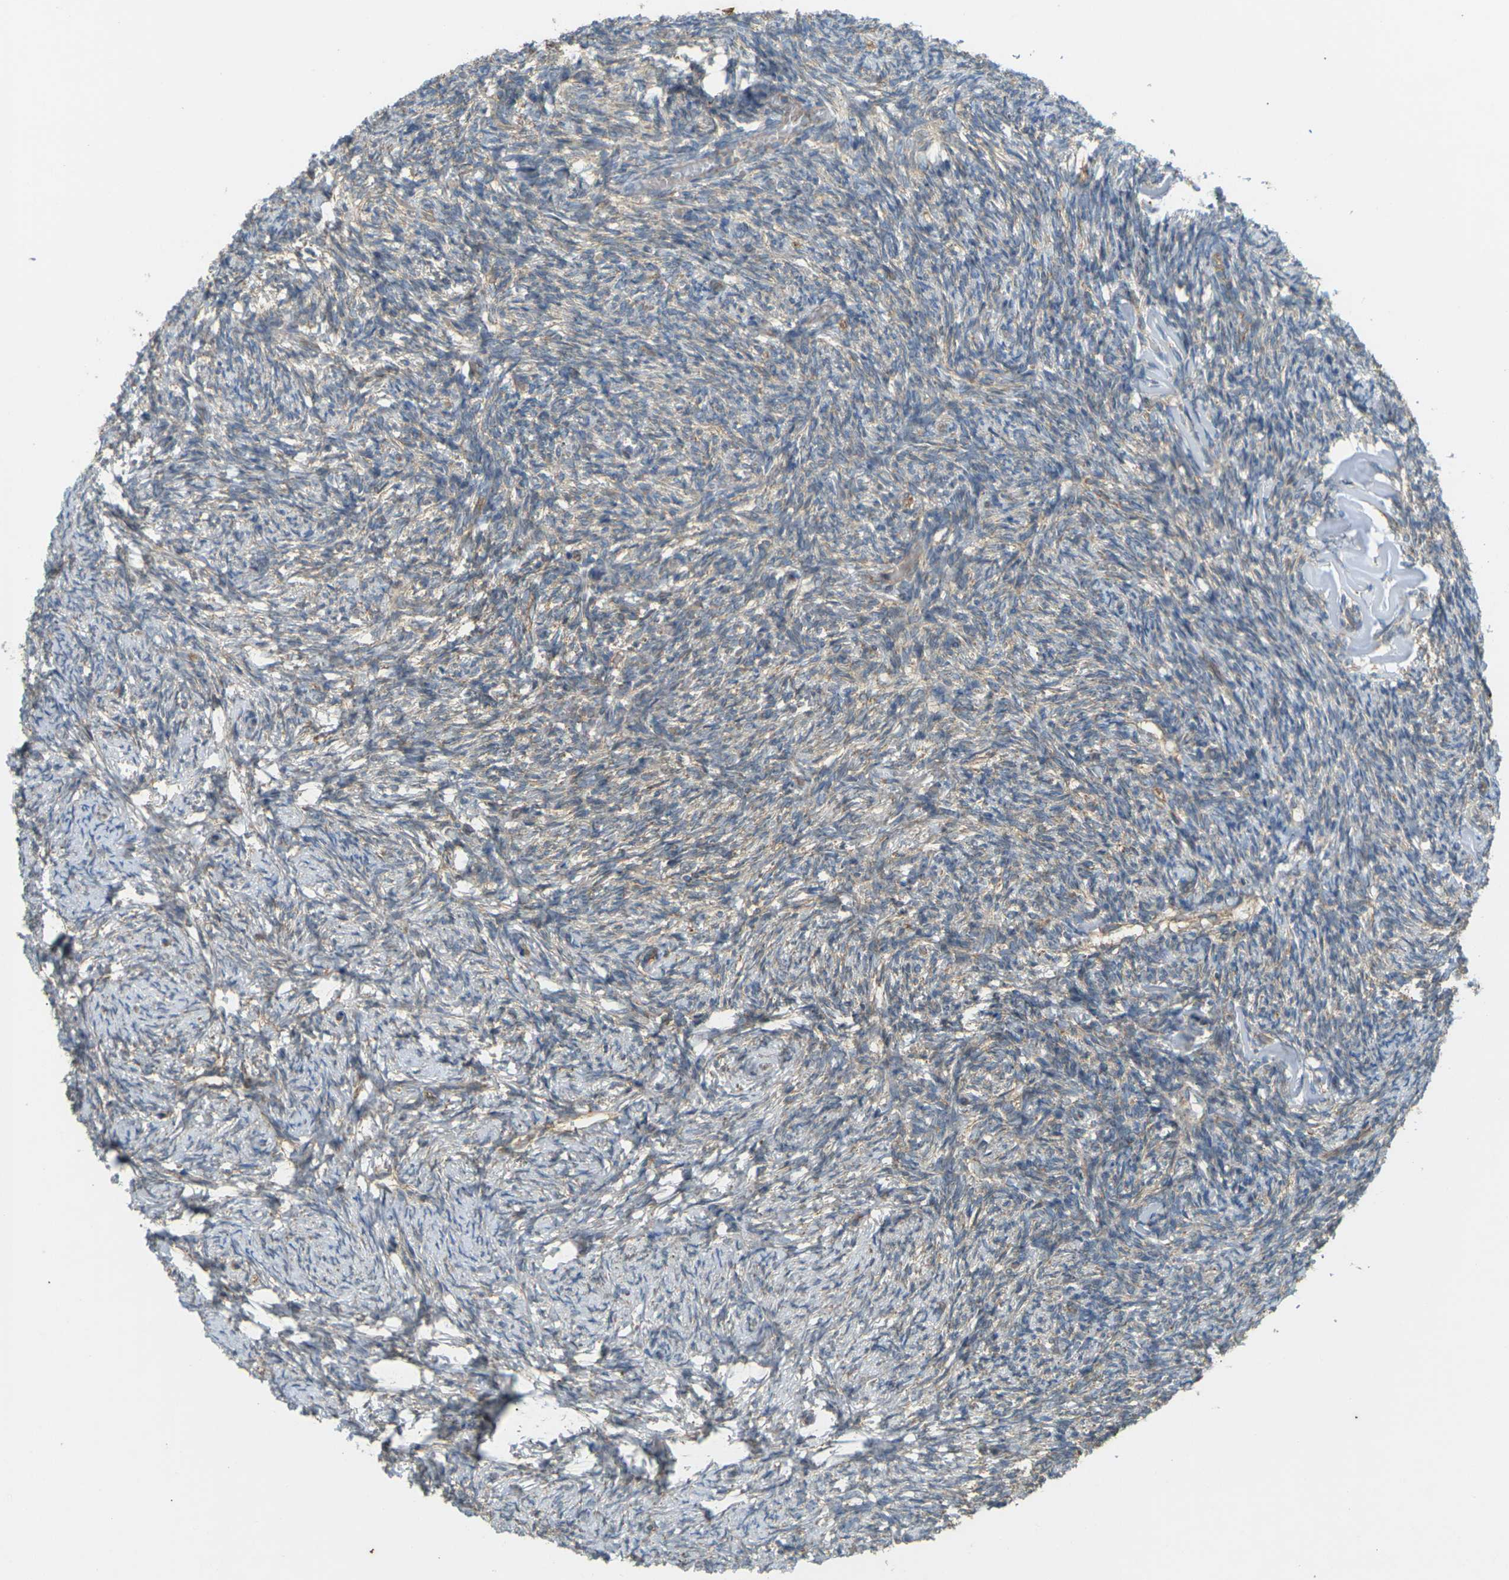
{"staining": {"intensity": "weak", "quantity": "25%-75%", "location": "cytoplasmic/membranous"}, "tissue": "ovary", "cell_type": "Ovarian stroma cells", "image_type": "normal", "snomed": [{"axis": "morphology", "description": "Normal tissue, NOS"}, {"axis": "topography", "description": "Ovary"}], "caption": "This micrograph shows IHC staining of unremarkable ovary, with low weak cytoplasmic/membranous positivity in about 25%-75% of ovarian stroma cells.", "gene": "KSR1", "patient": {"sex": "female", "age": 60}}